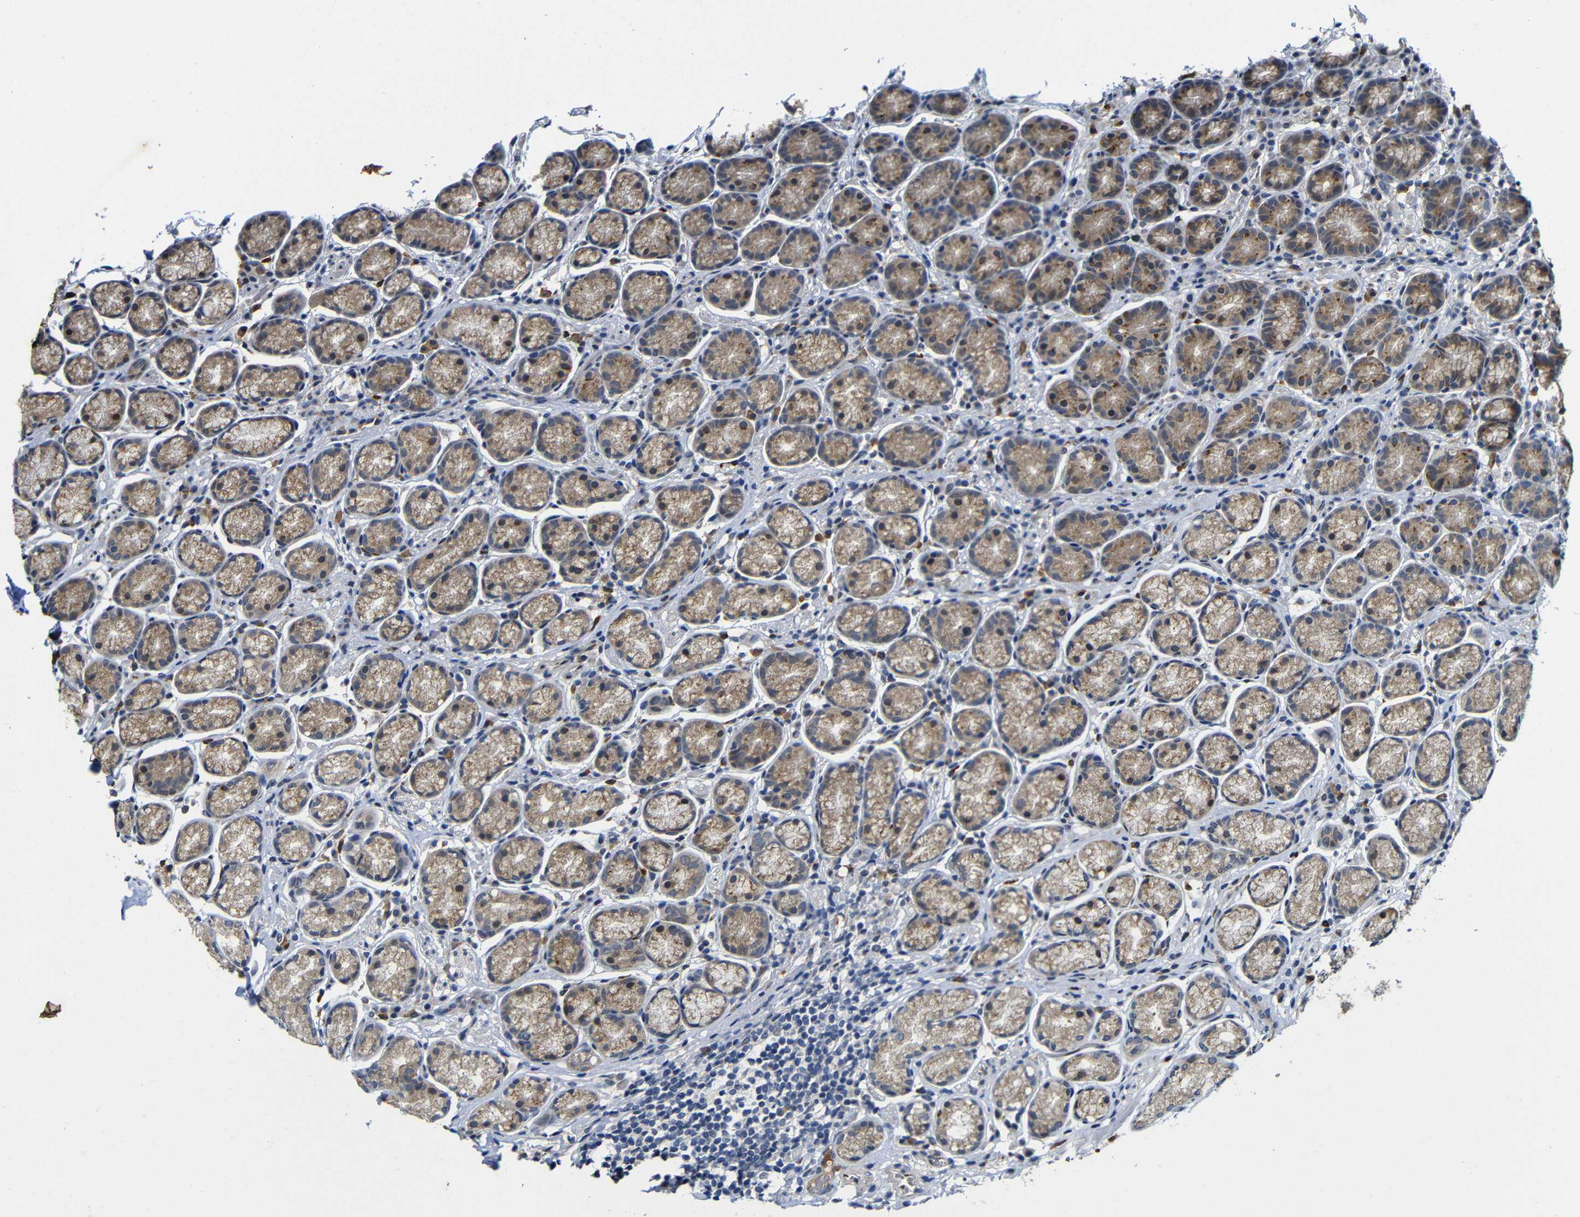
{"staining": {"intensity": "moderate", "quantity": "25%-75%", "location": "cytoplasmic/membranous"}, "tissue": "stomach", "cell_type": "Glandular cells", "image_type": "normal", "snomed": [{"axis": "morphology", "description": "Normal tissue, NOS"}, {"axis": "topography", "description": "Stomach, lower"}], "caption": "DAB immunohistochemical staining of unremarkable human stomach demonstrates moderate cytoplasmic/membranous protein expression in about 25%-75% of glandular cells.", "gene": "FURIN", "patient": {"sex": "male", "age": 52}}